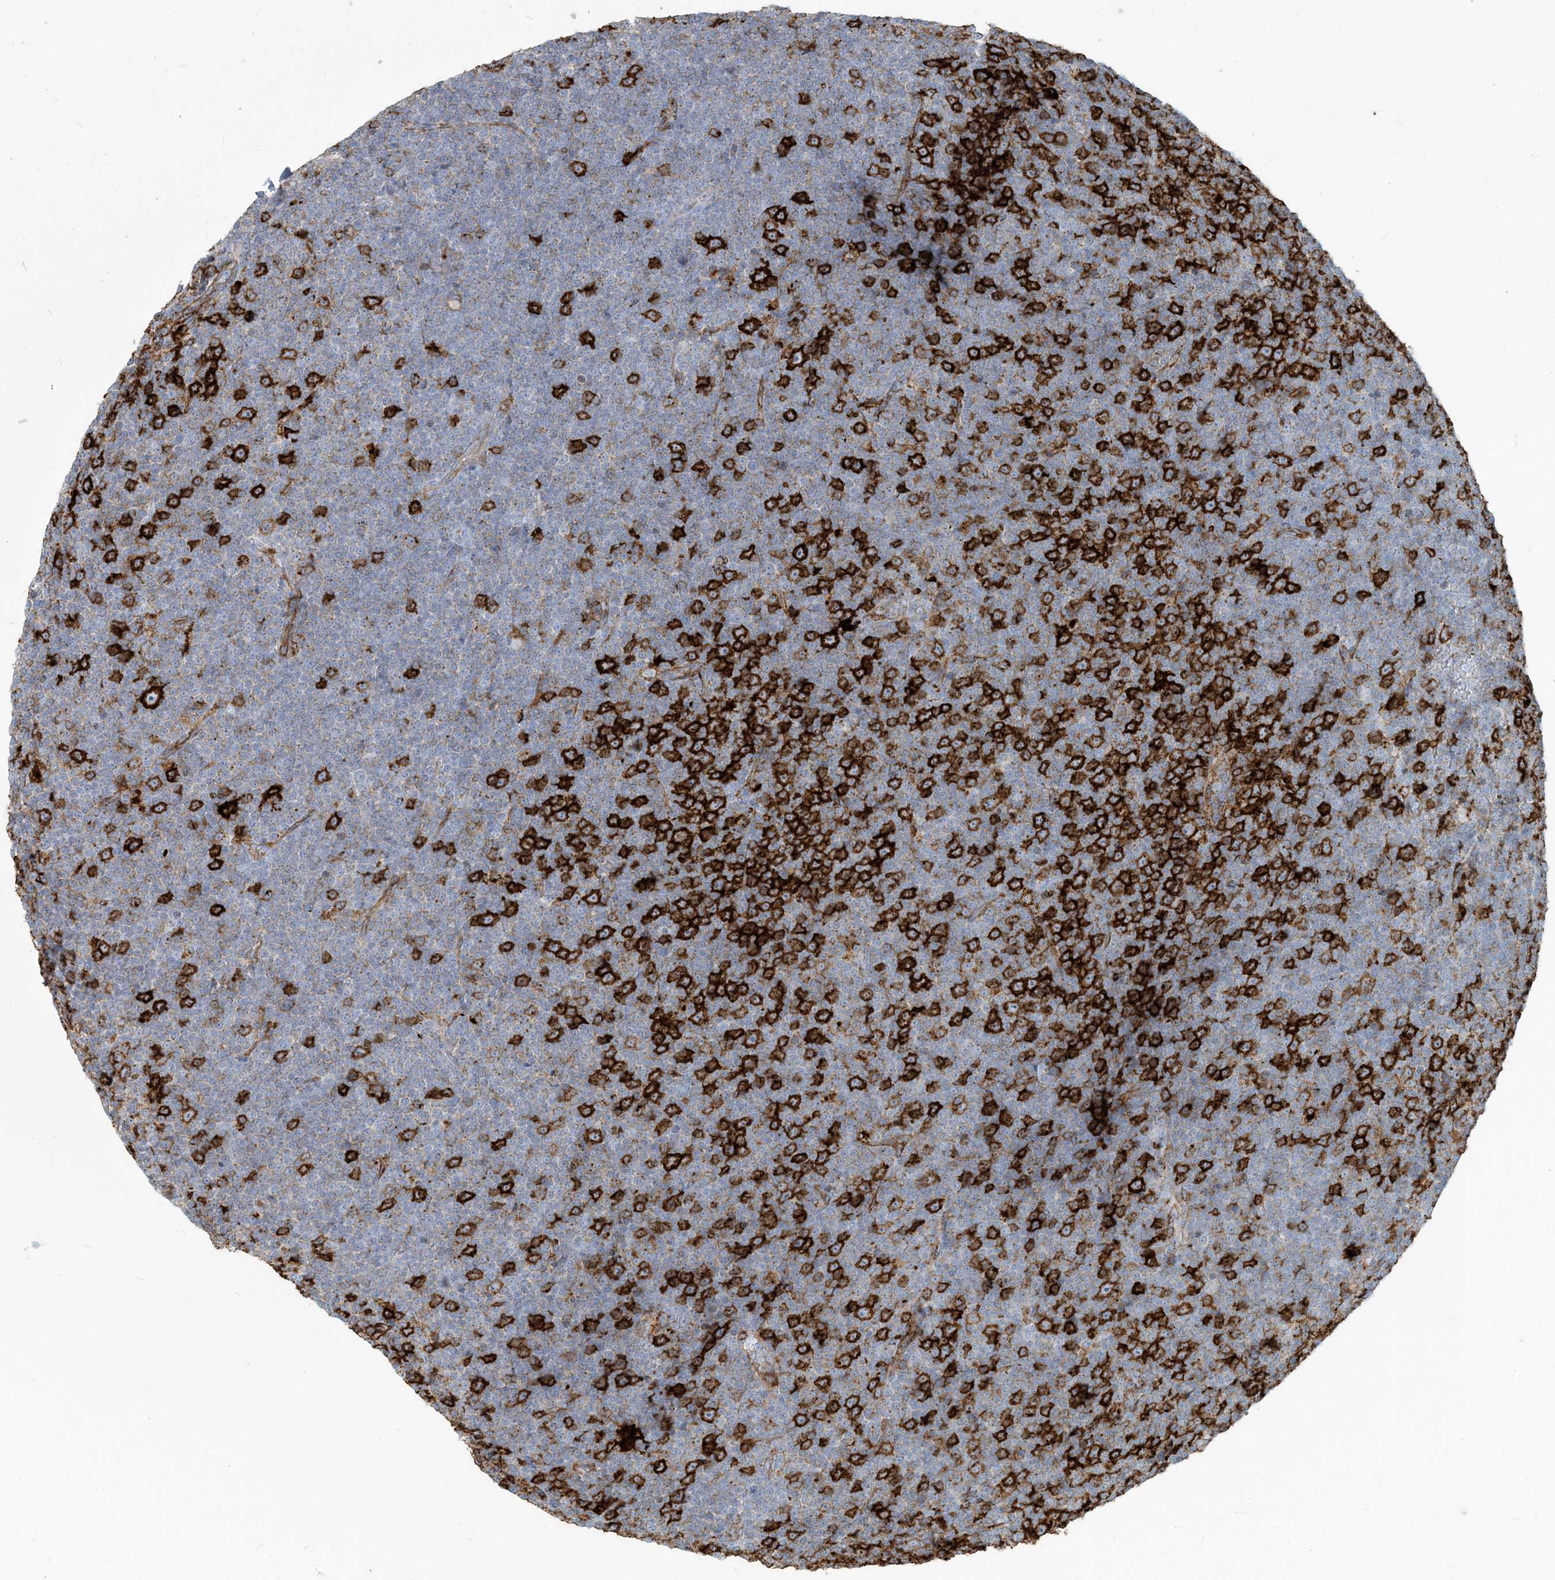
{"staining": {"intensity": "strong", "quantity": "25%-75%", "location": "cytoplasmic/membranous"}, "tissue": "lymphoma", "cell_type": "Tumor cells", "image_type": "cancer", "snomed": [{"axis": "morphology", "description": "Malignant lymphoma, non-Hodgkin's type, Low grade"}, {"axis": "topography", "description": "Lymph node"}], "caption": "Protein staining shows strong cytoplasmic/membranous staining in about 25%-75% of tumor cells in lymphoma.", "gene": "HLA-DRB1", "patient": {"sex": "female", "age": 67}}